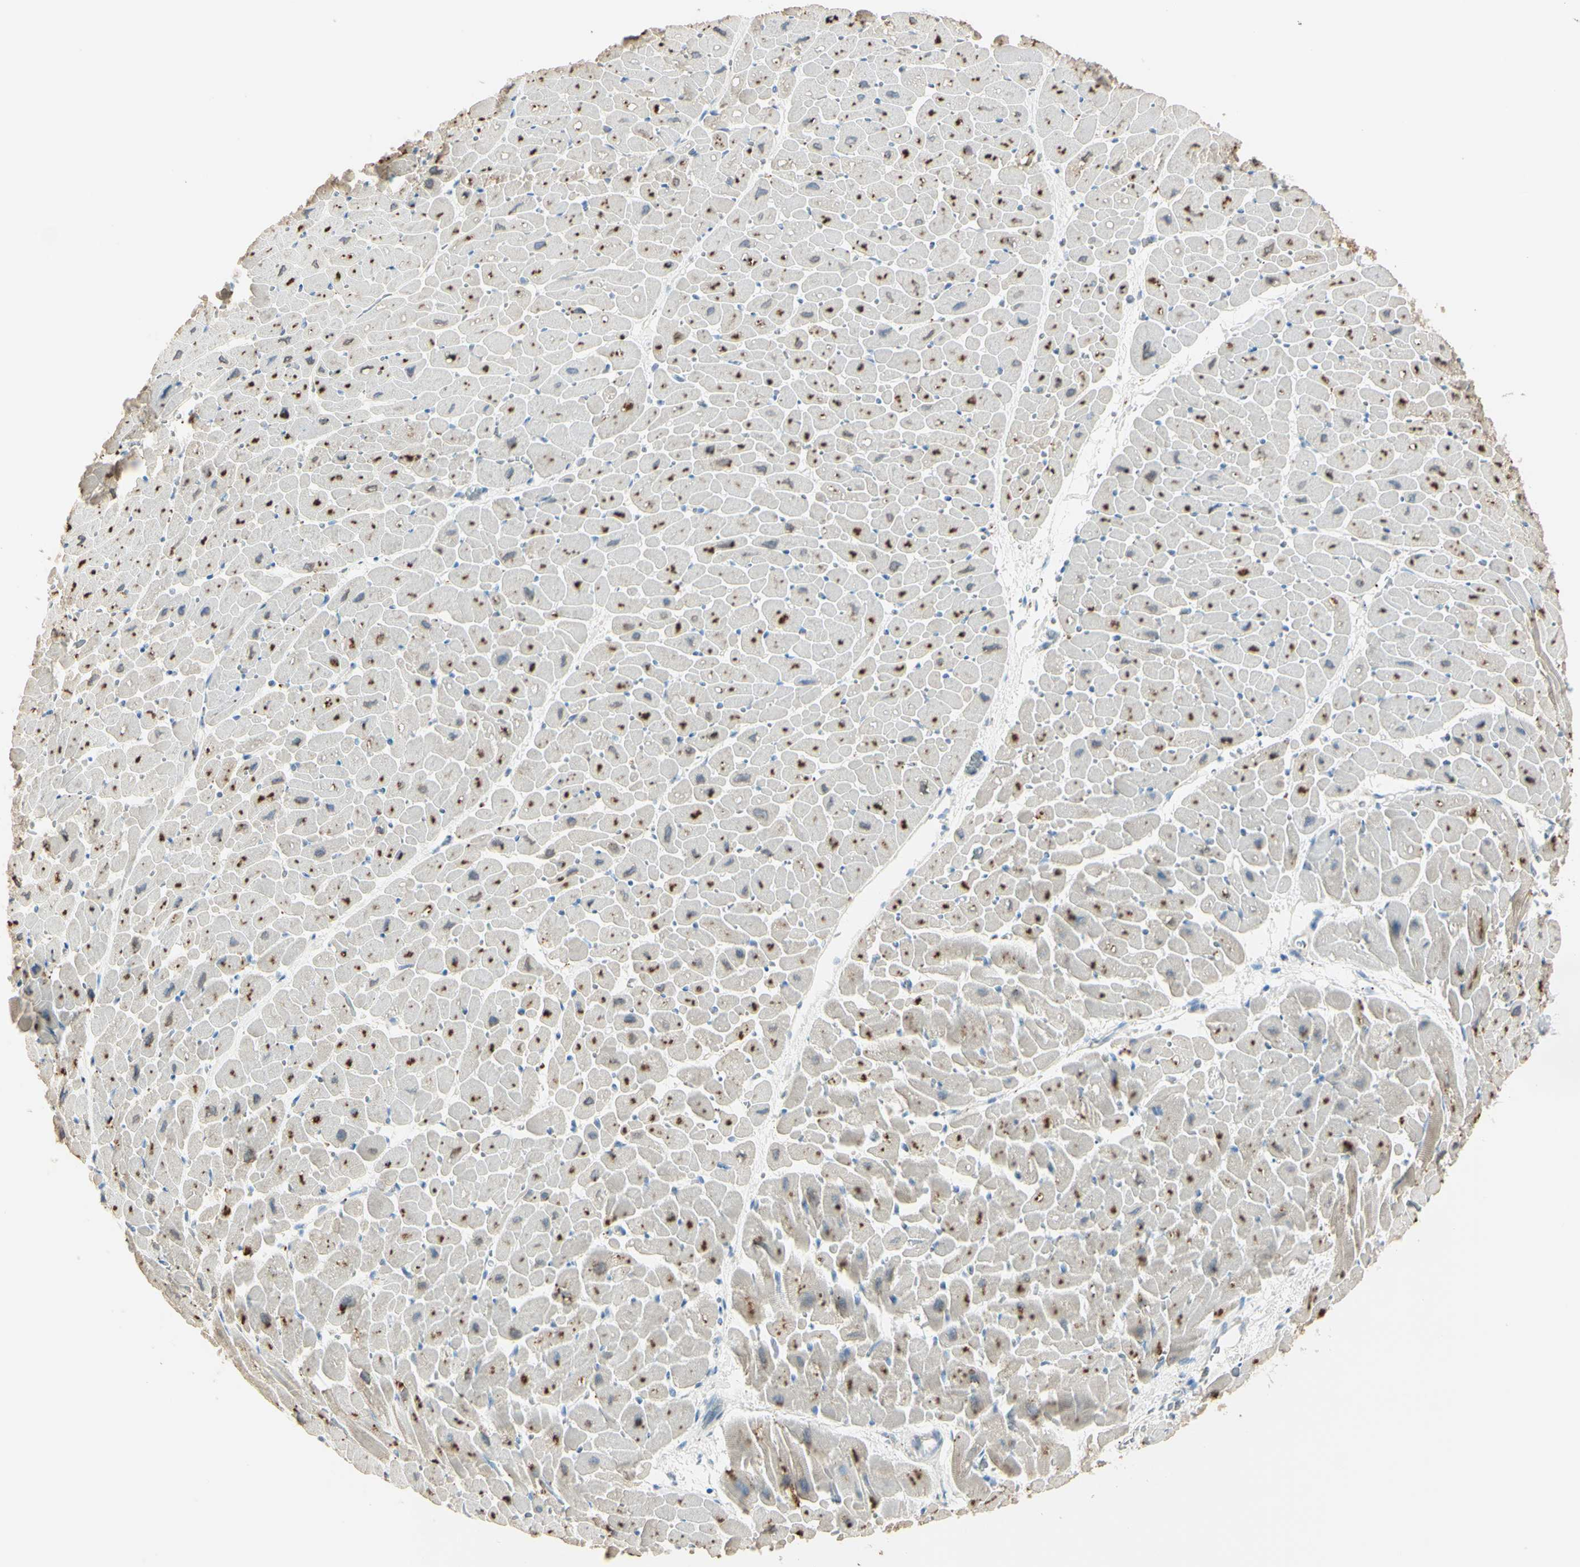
{"staining": {"intensity": "strong", "quantity": ">75%", "location": "cytoplasmic/membranous"}, "tissue": "heart muscle", "cell_type": "Cardiomyocytes", "image_type": "normal", "snomed": [{"axis": "morphology", "description": "Normal tissue, NOS"}, {"axis": "topography", "description": "Heart"}], "caption": "Protein analysis of normal heart muscle shows strong cytoplasmic/membranous expression in approximately >75% of cardiomyocytes.", "gene": "ANGPTL1", "patient": {"sex": "male", "age": 45}}